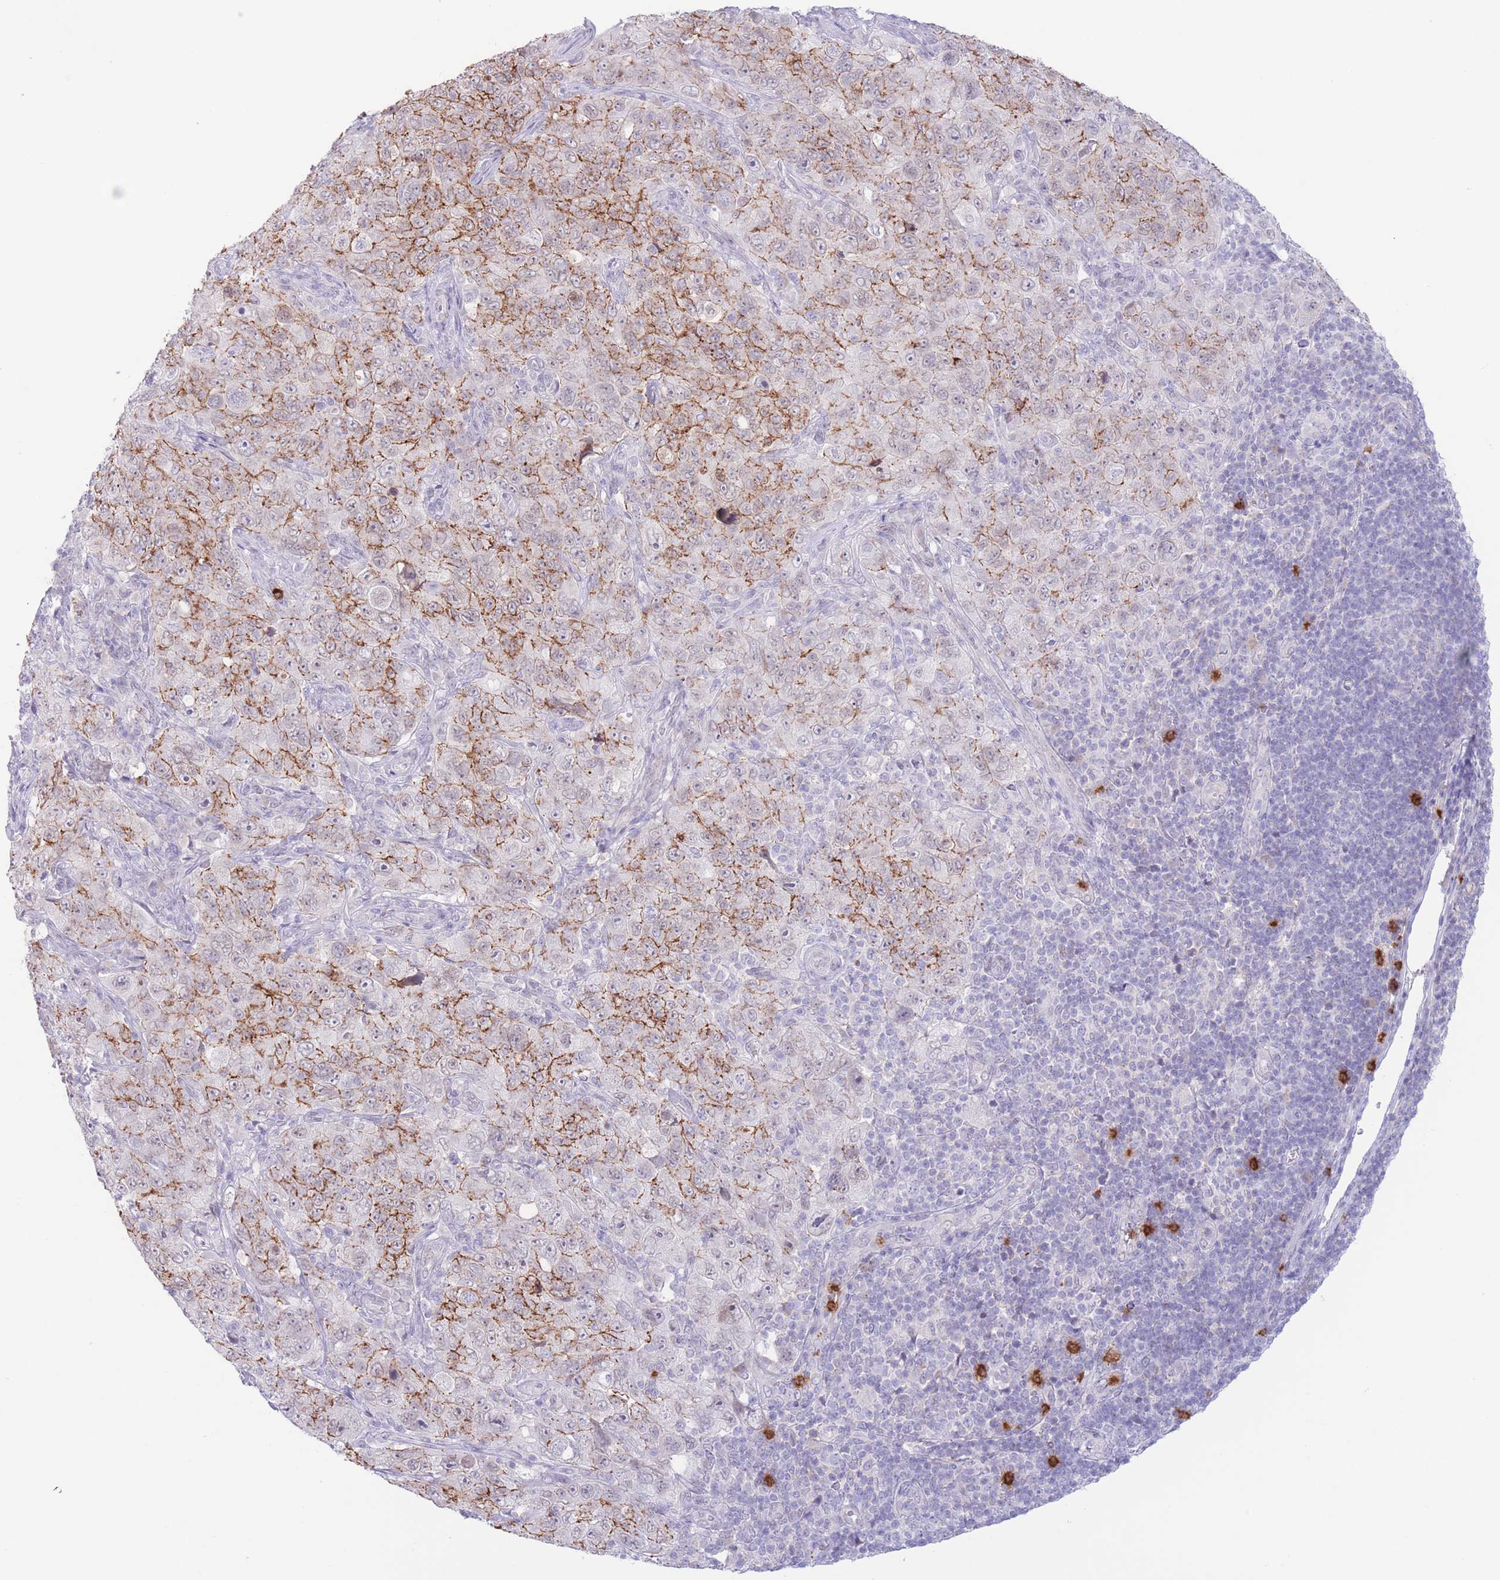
{"staining": {"intensity": "moderate", "quantity": "25%-75%", "location": "cytoplasmic/membranous"}, "tissue": "pancreatic cancer", "cell_type": "Tumor cells", "image_type": "cancer", "snomed": [{"axis": "morphology", "description": "Adenocarcinoma, NOS"}, {"axis": "topography", "description": "Pancreas"}], "caption": "Protein positivity by immunohistochemistry exhibits moderate cytoplasmic/membranous expression in approximately 25%-75% of tumor cells in pancreatic adenocarcinoma. The protein is stained brown, and the nuclei are stained in blue (DAB IHC with brightfield microscopy, high magnification).", "gene": "LCLAT1", "patient": {"sex": "male", "age": 68}}